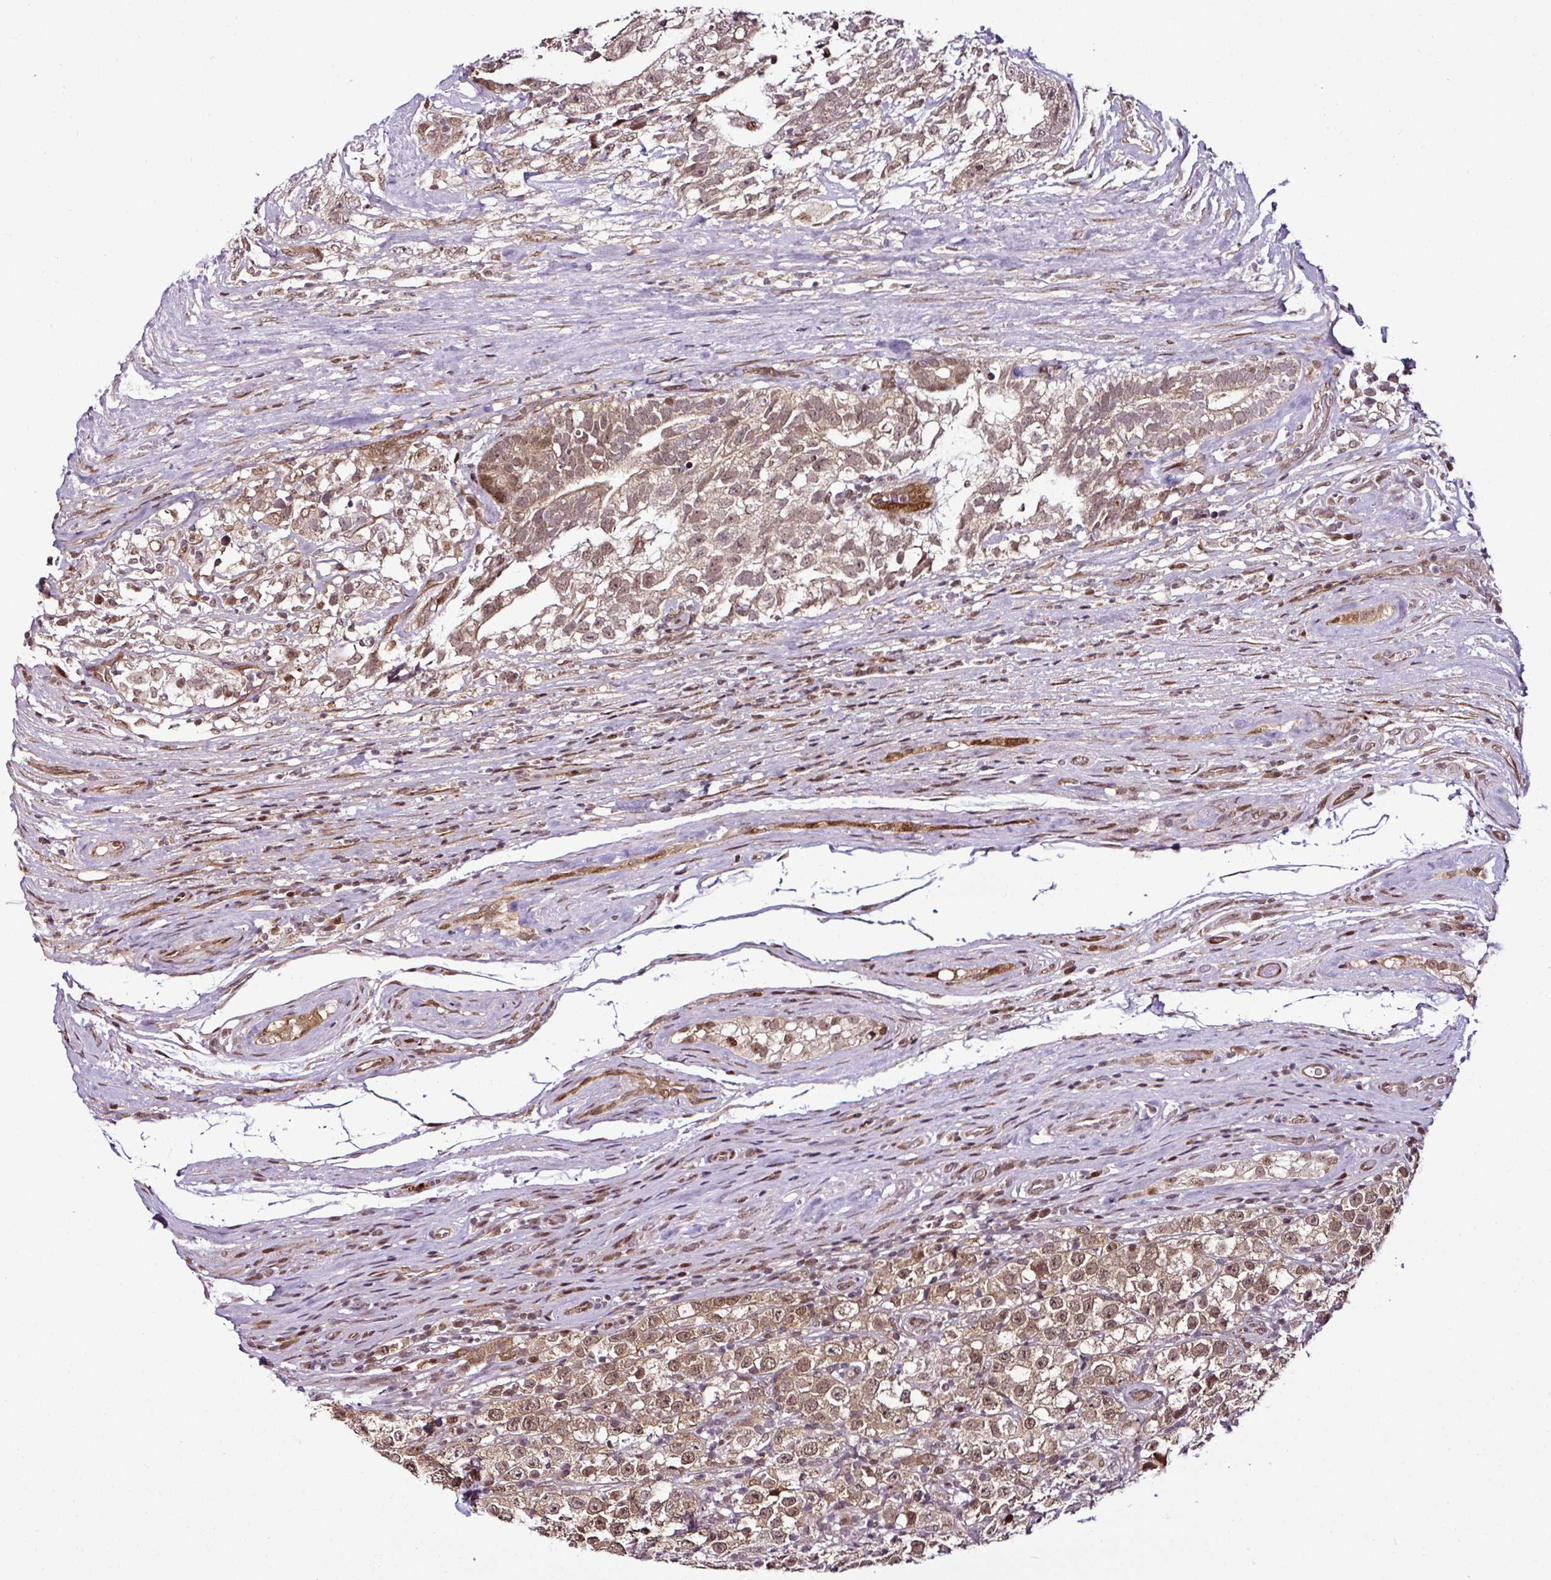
{"staining": {"intensity": "weak", "quantity": "25%-75%", "location": "nuclear"}, "tissue": "testis cancer", "cell_type": "Tumor cells", "image_type": "cancer", "snomed": [{"axis": "morphology", "description": "Seminoma, NOS"}, {"axis": "morphology", "description": "Carcinoma, Embryonal, NOS"}, {"axis": "topography", "description": "Testis"}], "caption": "The histopathology image displays immunohistochemical staining of testis seminoma. There is weak nuclear expression is identified in approximately 25%-75% of tumor cells.", "gene": "COPRS", "patient": {"sex": "male", "age": 41}}